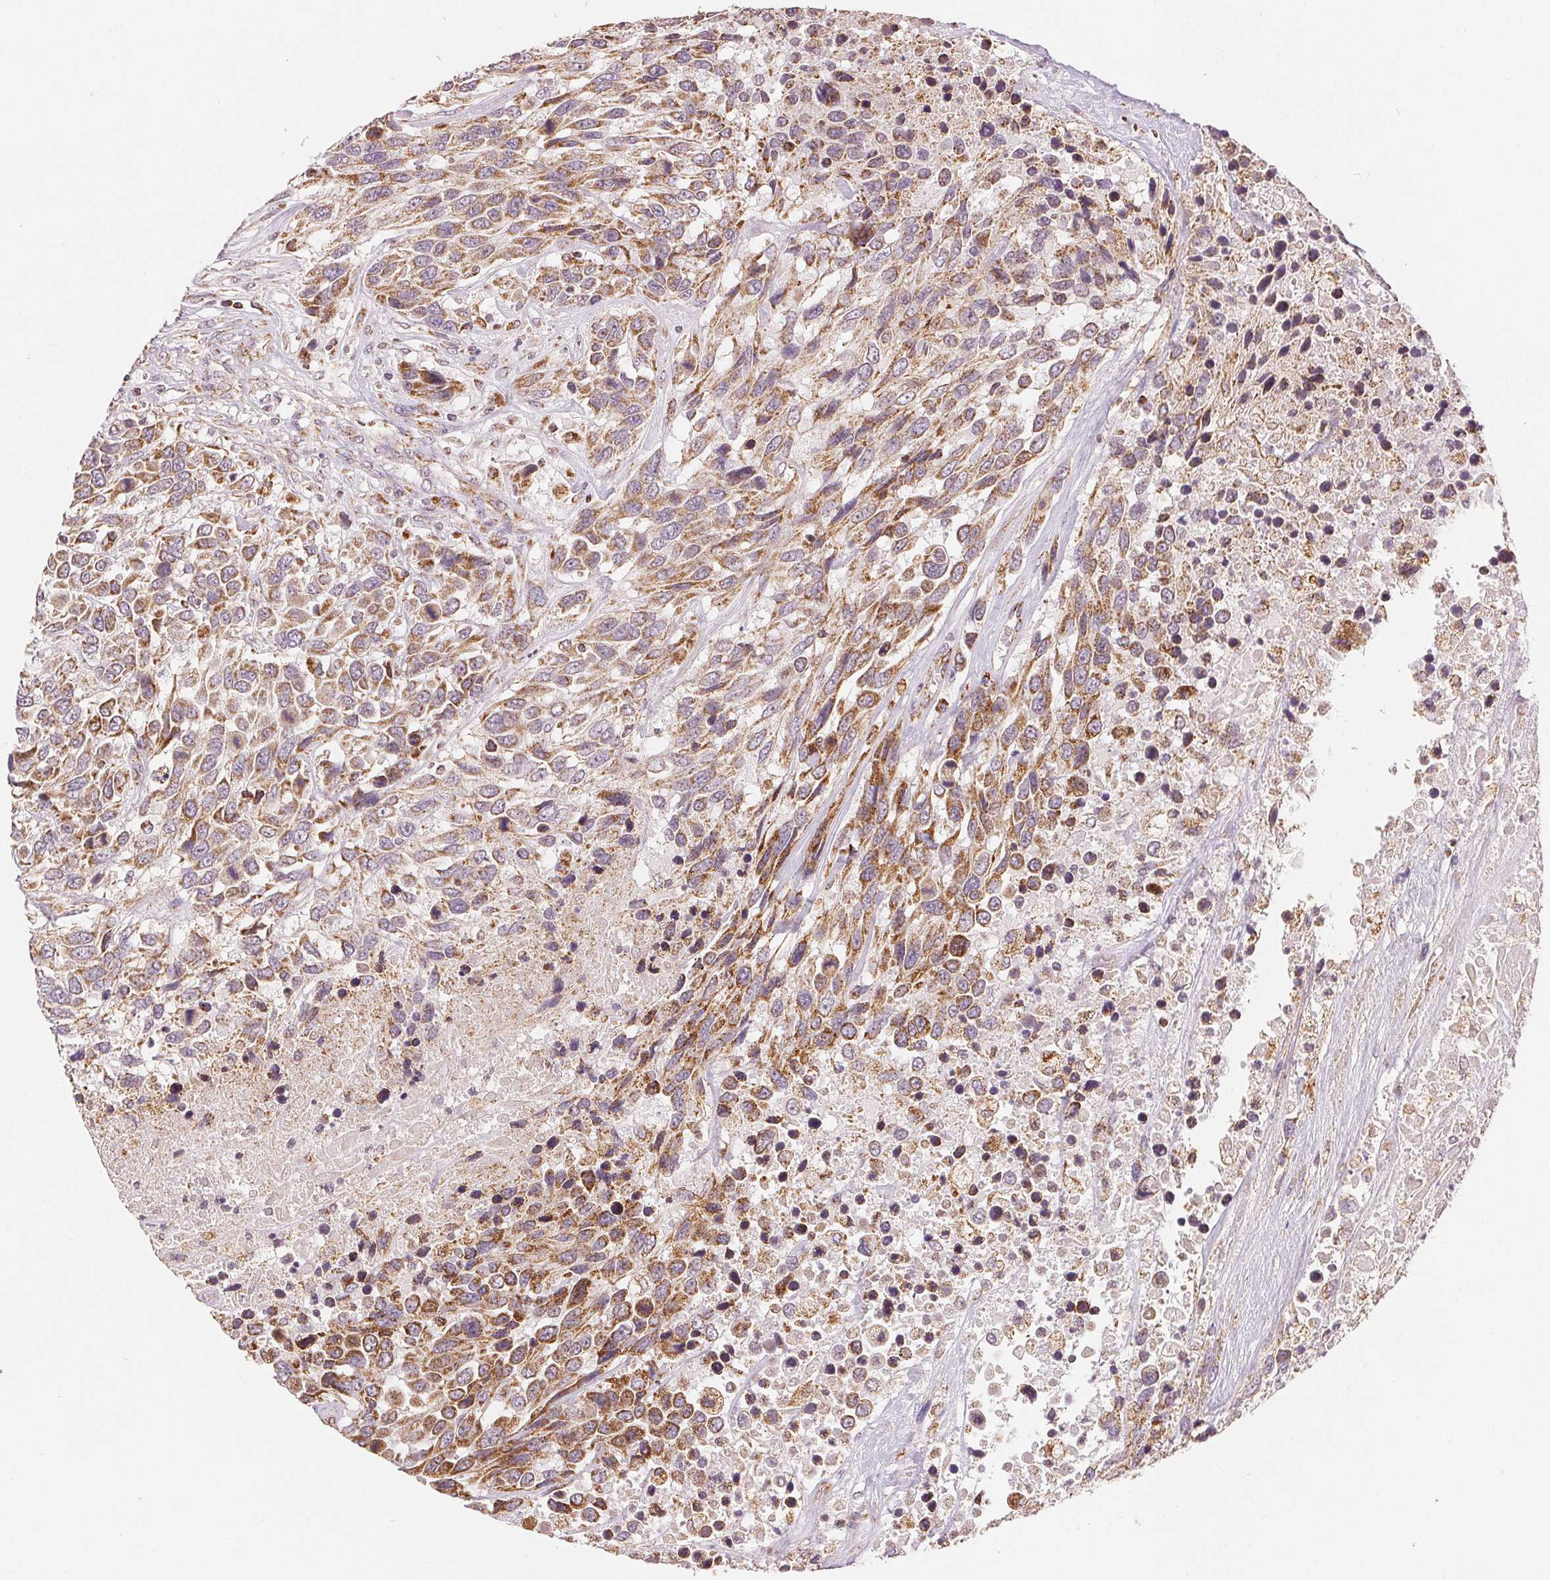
{"staining": {"intensity": "moderate", "quantity": ">75%", "location": "cytoplasmic/membranous"}, "tissue": "urothelial cancer", "cell_type": "Tumor cells", "image_type": "cancer", "snomed": [{"axis": "morphology", "description": "Urothelial carcinoma, High grade"}, {"axis": "topography", "description": "Urinary bladder"}], "caption": "Human high-grade urothelial carcinoma stained for a protein (brown) displays moderate cytoplasmic/membranous positive positivity in about >75% of tumor cells.", "gene": "SDHB", "patient": {"sex": "female", "age": 70}}